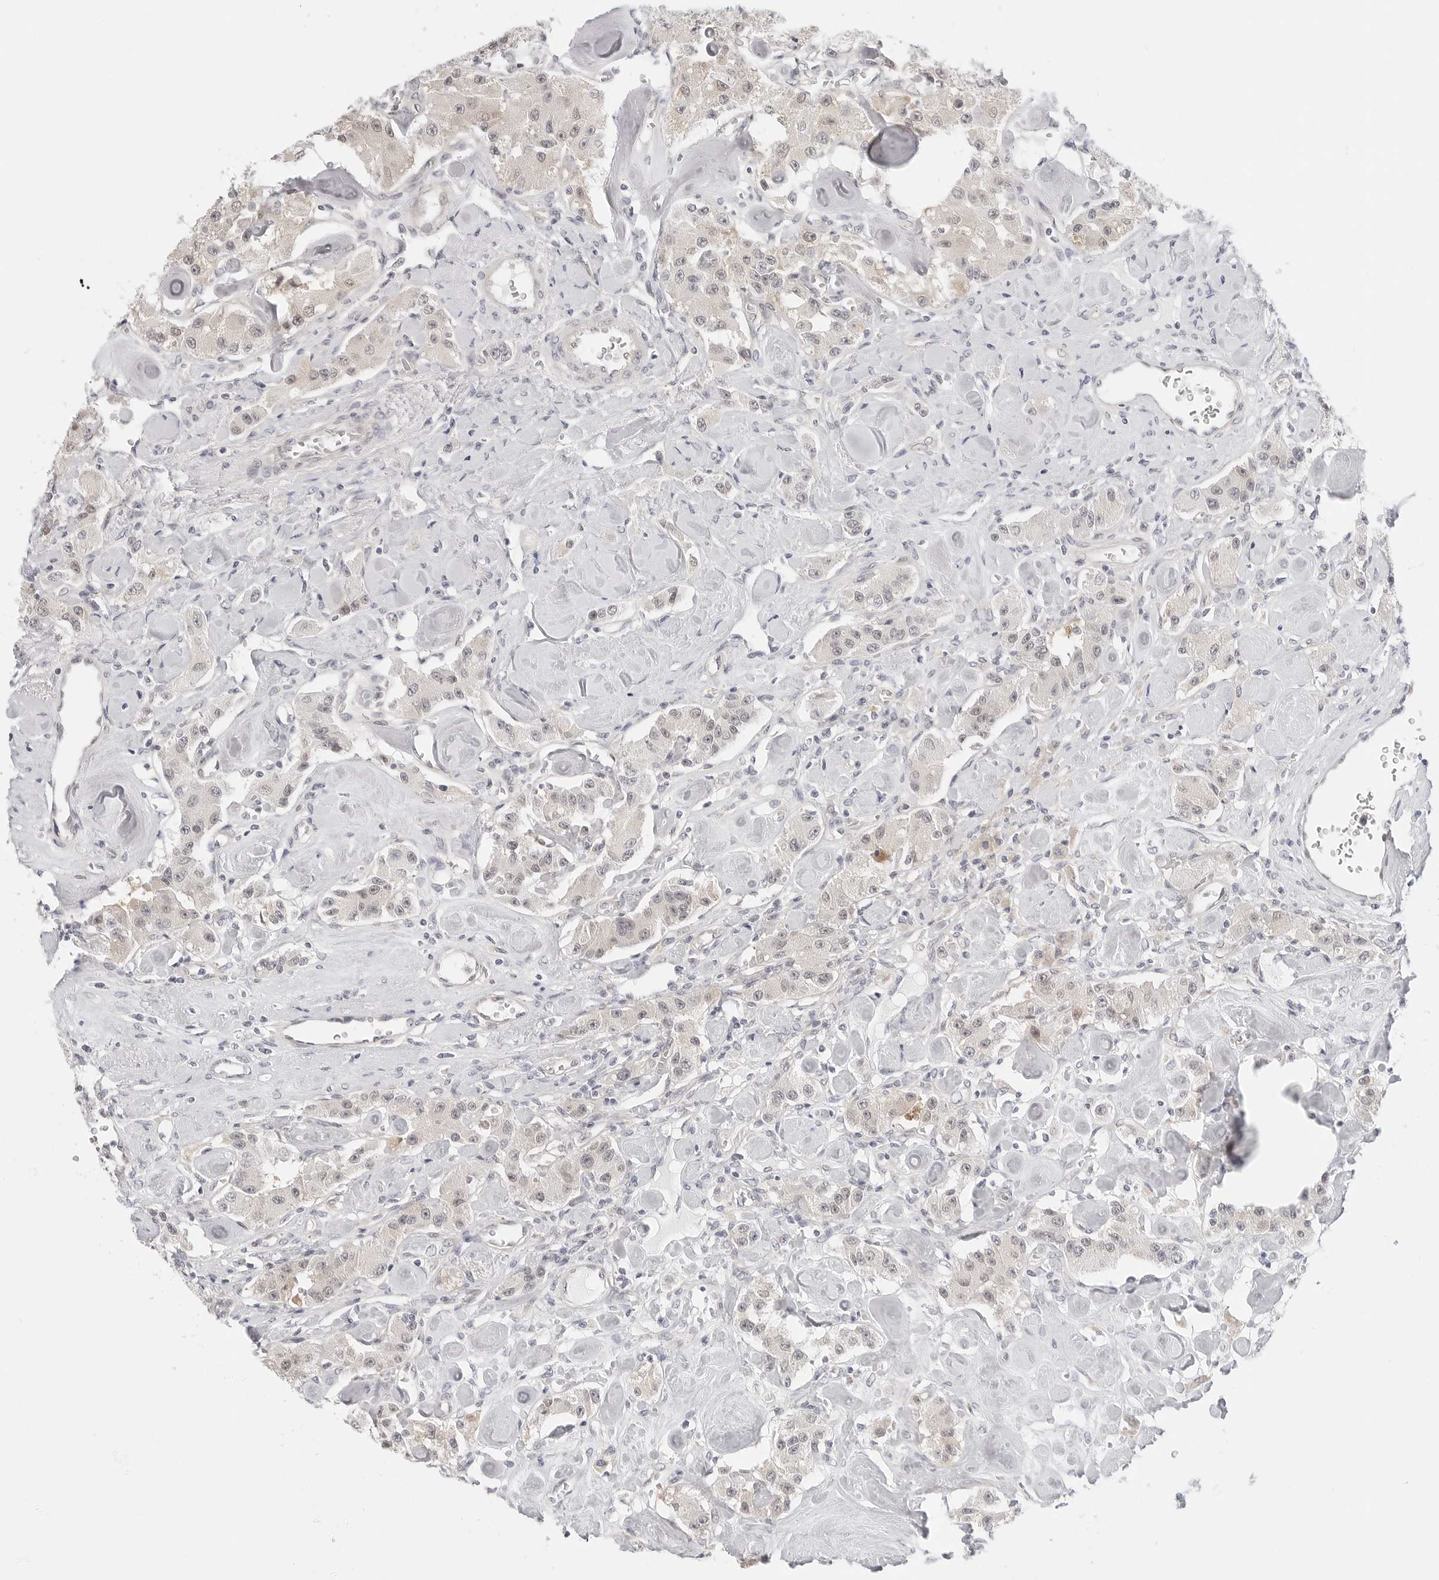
{"staining": {"intensity": "weak", "quantity": "25%-75%", "location": "cytoplasmic/membranous"}, "tissue": "carcinoid", "cell_type": "Tumor cells", "image_type": "cancer", "snomed": [{"axis": "morphology", "description": "Carcinoid, malignant, NOS"}, {"axis": "topography", "description": "Pancreas"}], "caption": "Carcinoid stained for a protein (brown) exhibits weak cytoplasmic/membranous positive positivity in approximately 25%-75% of tumor cells.", "gene": "TCP1", "patient": {"sex": "male", "age": 41}}